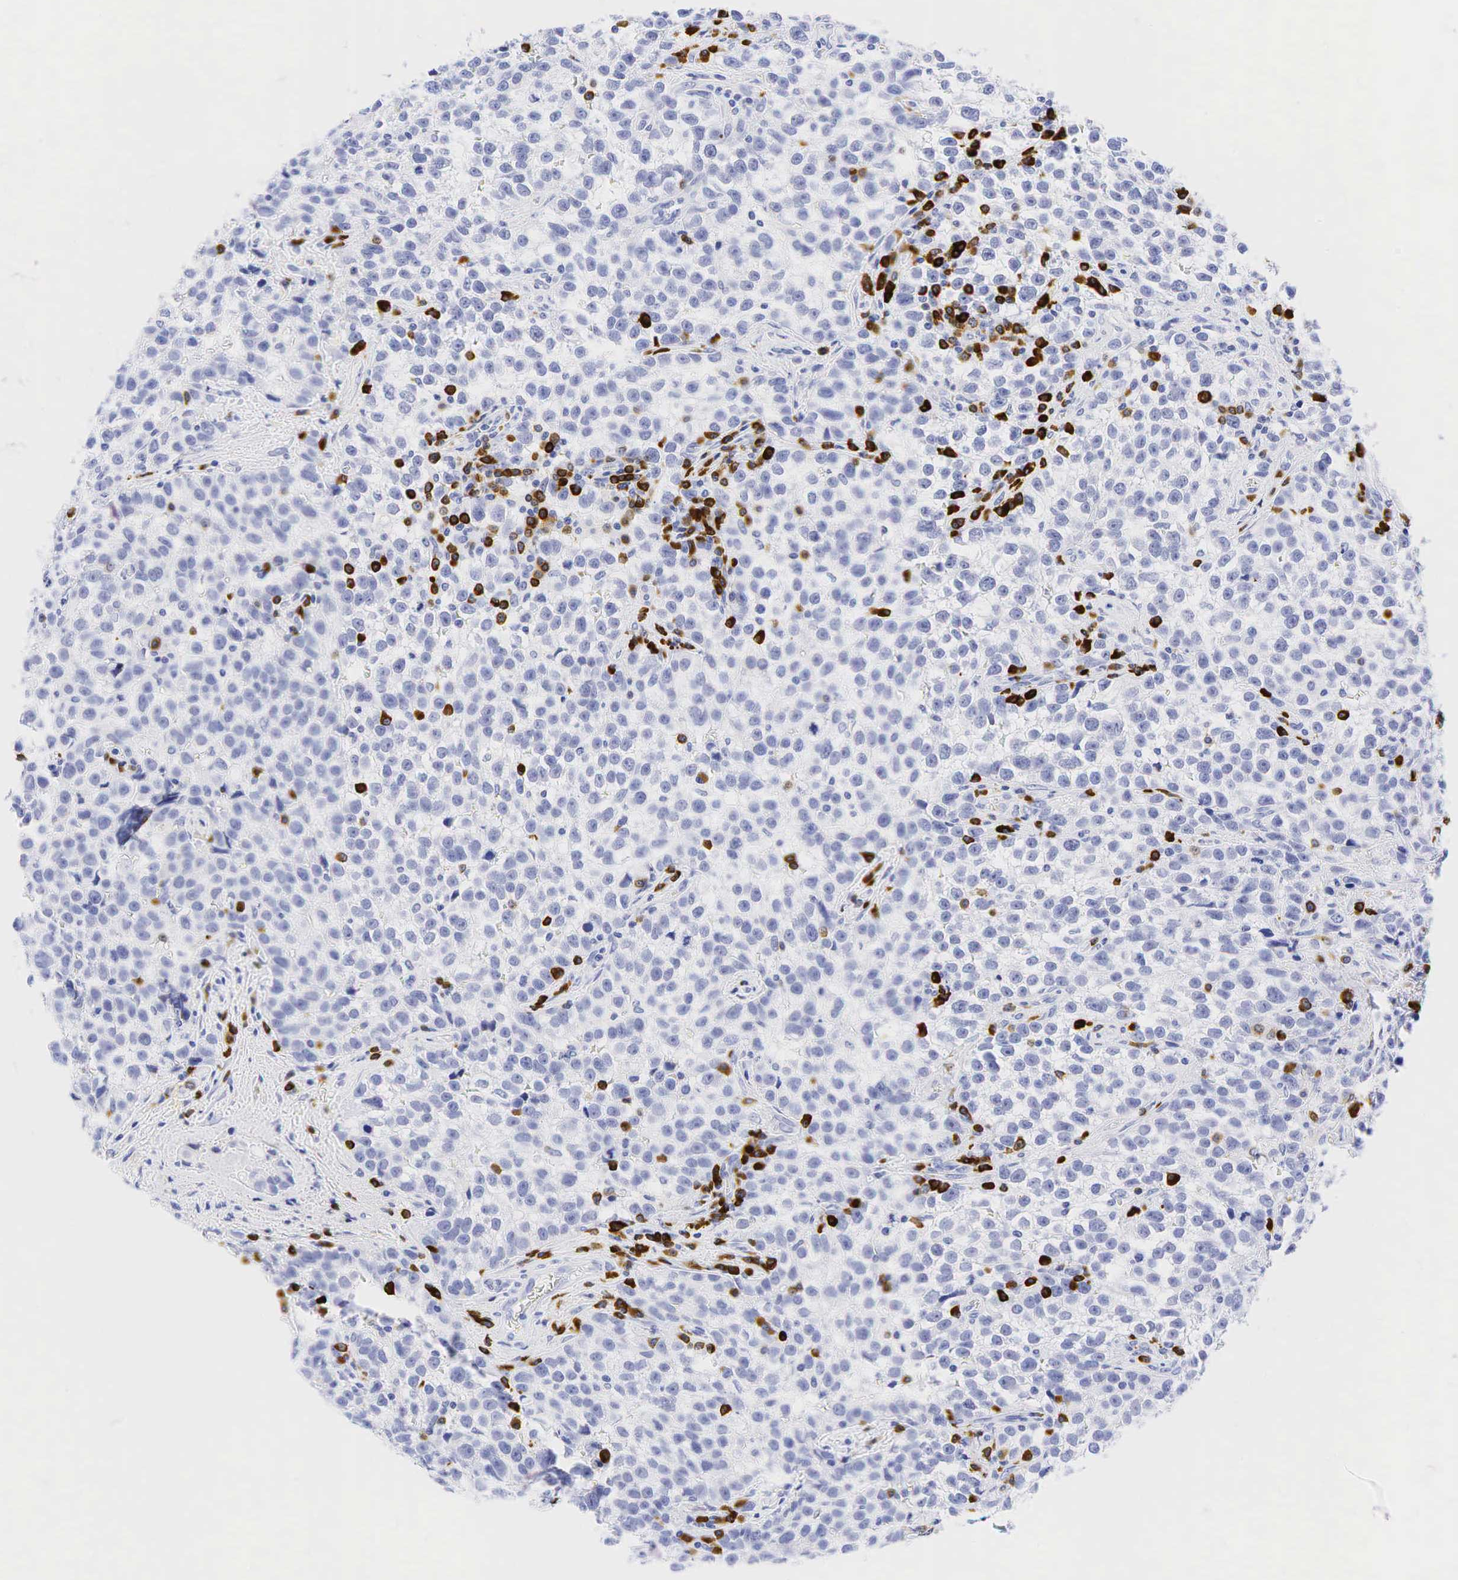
{"staining": {"intensity": "negative", "quantity": "none", "location": "none"}, "tissue": "testis cancer", "cell_type": "Tumor cells", "image_type": "cancer", "snomed": [{"axis": "morphology", "description": "Seminoma, NOS"}, {"axis": "topography", "description": "Testis"}], "caption": "Immunohistochemical staining of human testis cancer (seminoma) demonstrates no significant expression in tumor cells.", "gene": "CD79A", "patient": {"sex": "male", "age": 38}}